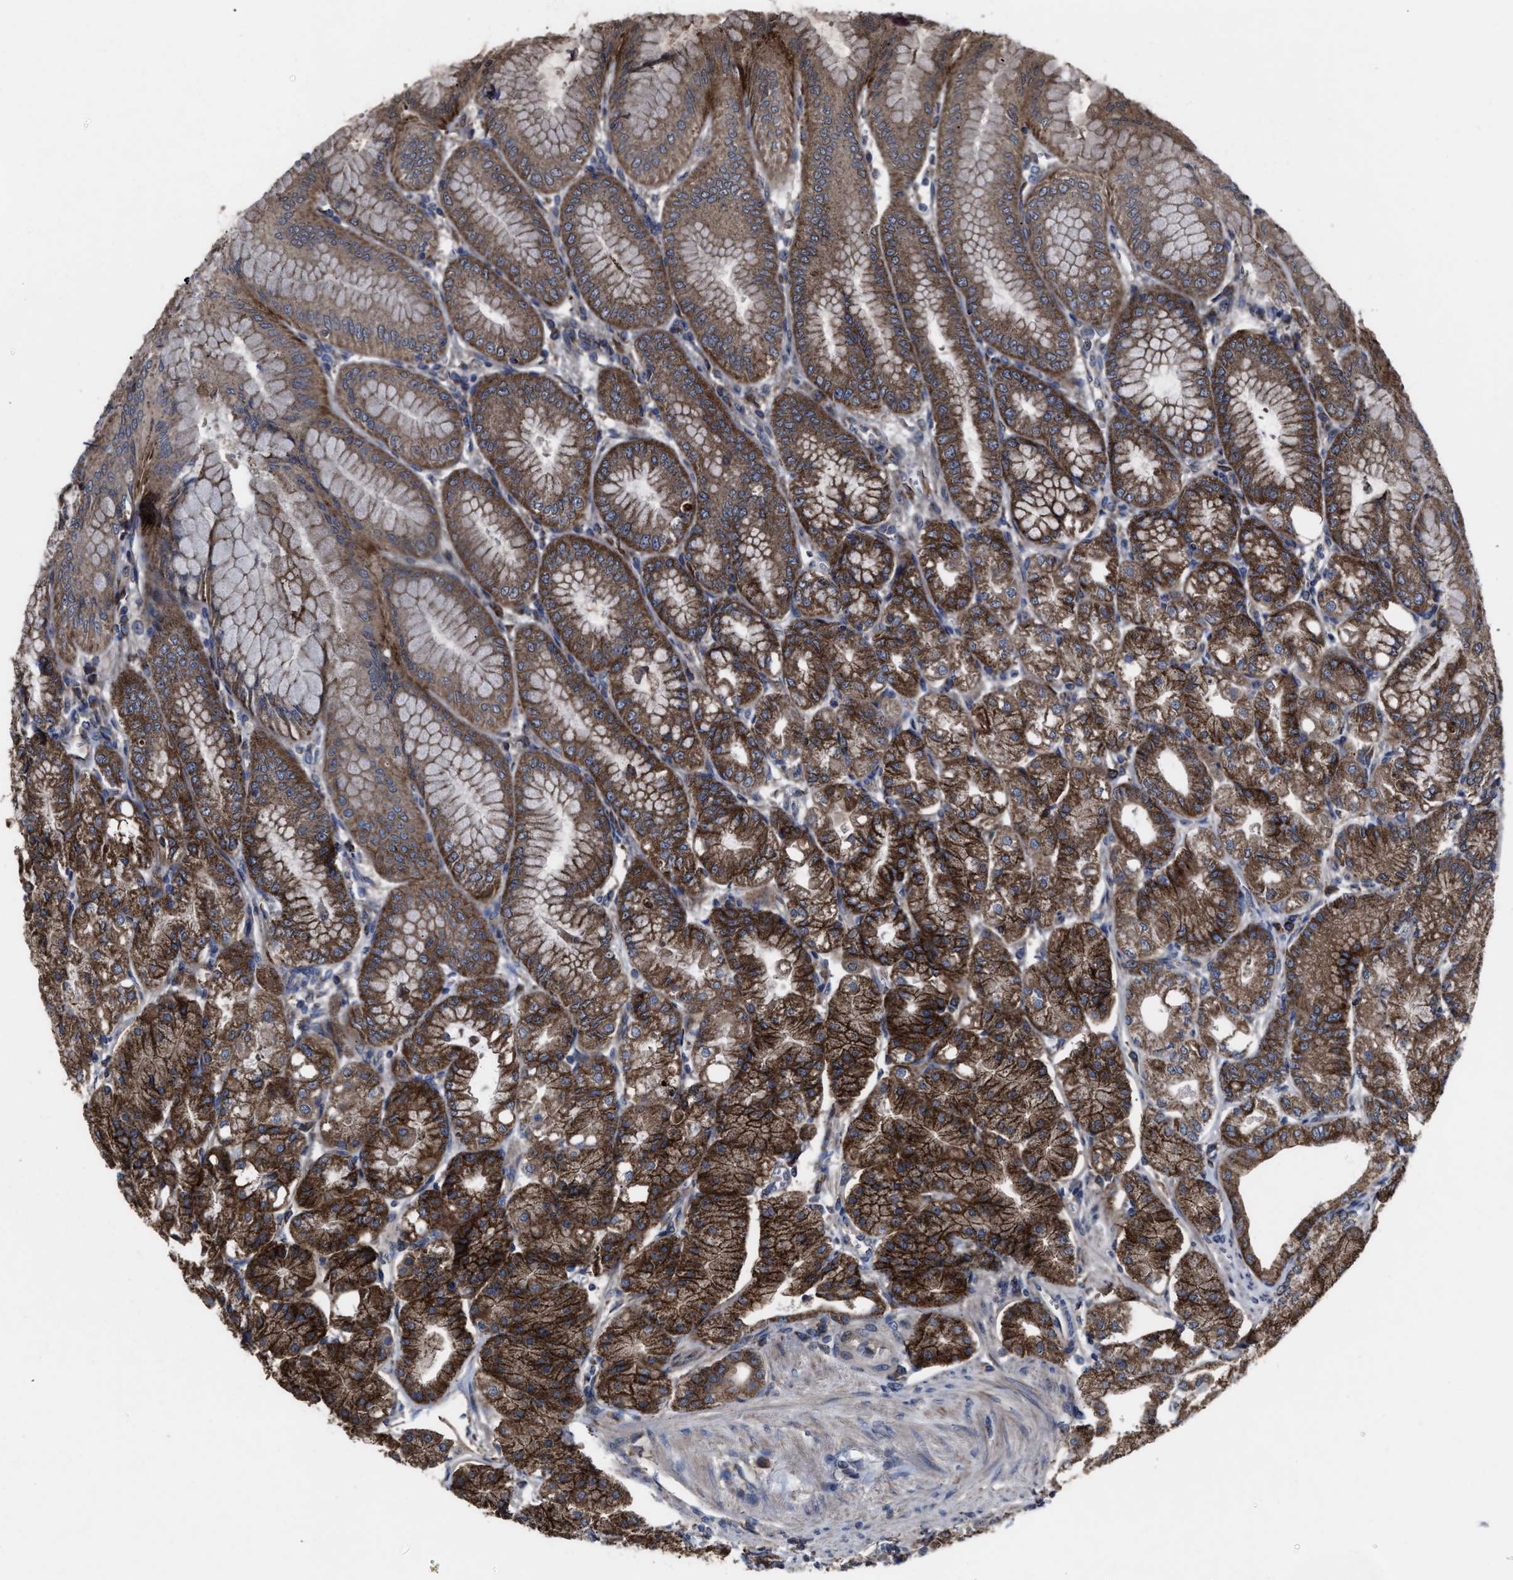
{"staining": {"intensity": "strong", "quantity": ">75%", "location": "cytoplasmic/membranous"}, "tissue": "stomach", "cell_type": "Glandular cells", "image_type": "normal", "snomed": [{"axis": "morphology", "description": "Normal tissue, NOS"}, {"axis": "topography", "description": "Stomach, lower"}], "caption": "IHC of normal human stomach demonstrates high levels of strong cytoplasmic/membranous staining in approximately >75% of glandular cells.", "gene": "PASK", "patient": {"sex": "male", "age": 71}}